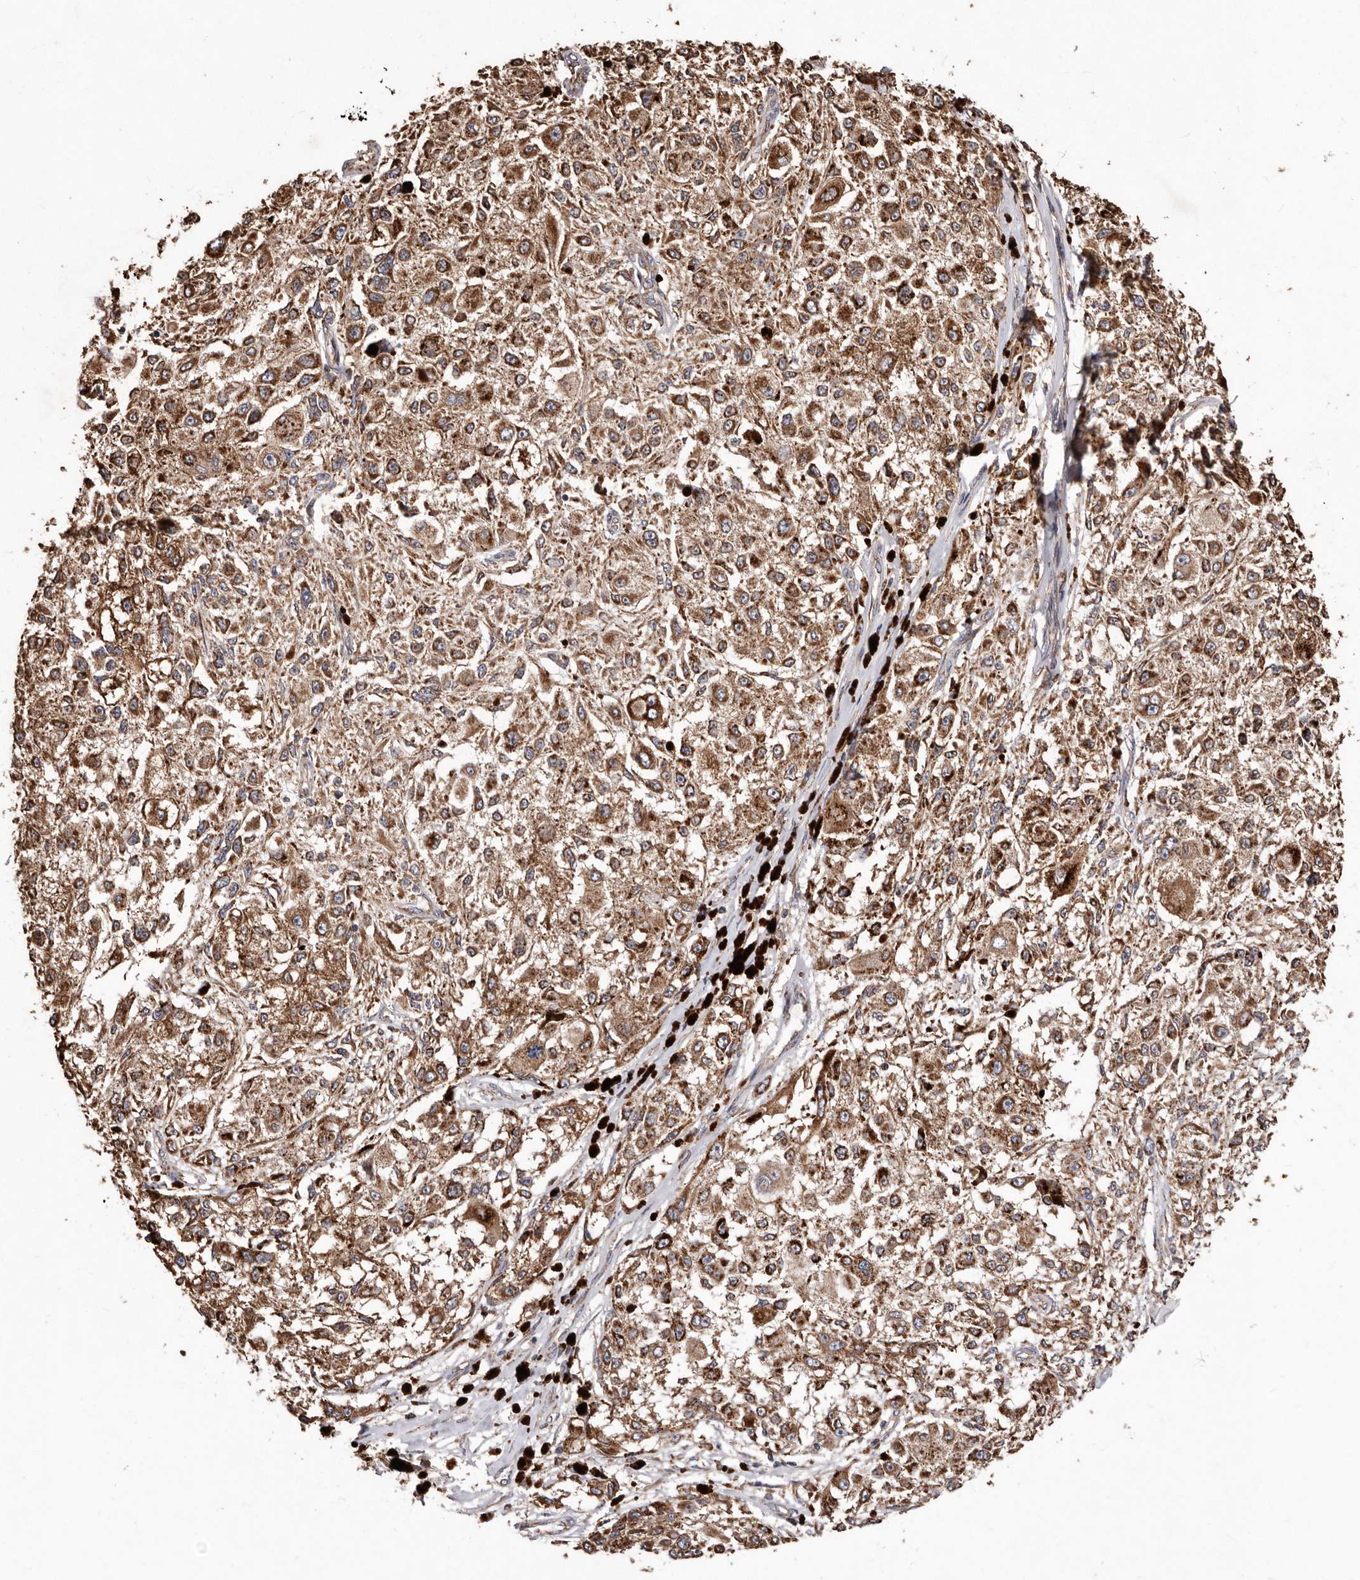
{"staining": {"intensity": "moderate", "quantity": ">75%", "location": "cytoplasmic/membranous"}, "tissue": "melanoma", "cell_type": "Tumor cells", "image_type": "cancer", "snomed": [{"axis": "morphology", "description": "Necrosis, NOS"}, {"axis": "morphology", "description": "Malignant melanoma, NOS"}, {"axis": "topography", "description": "Skin"}], "caption": "Protein expression analysis of human melanoma reveals moderate cytoplasmic/membranous positivity in approximately >75% of tumor cells.", "gene": "STEAP2", "patient": {"sex": "female", "age": 87}}